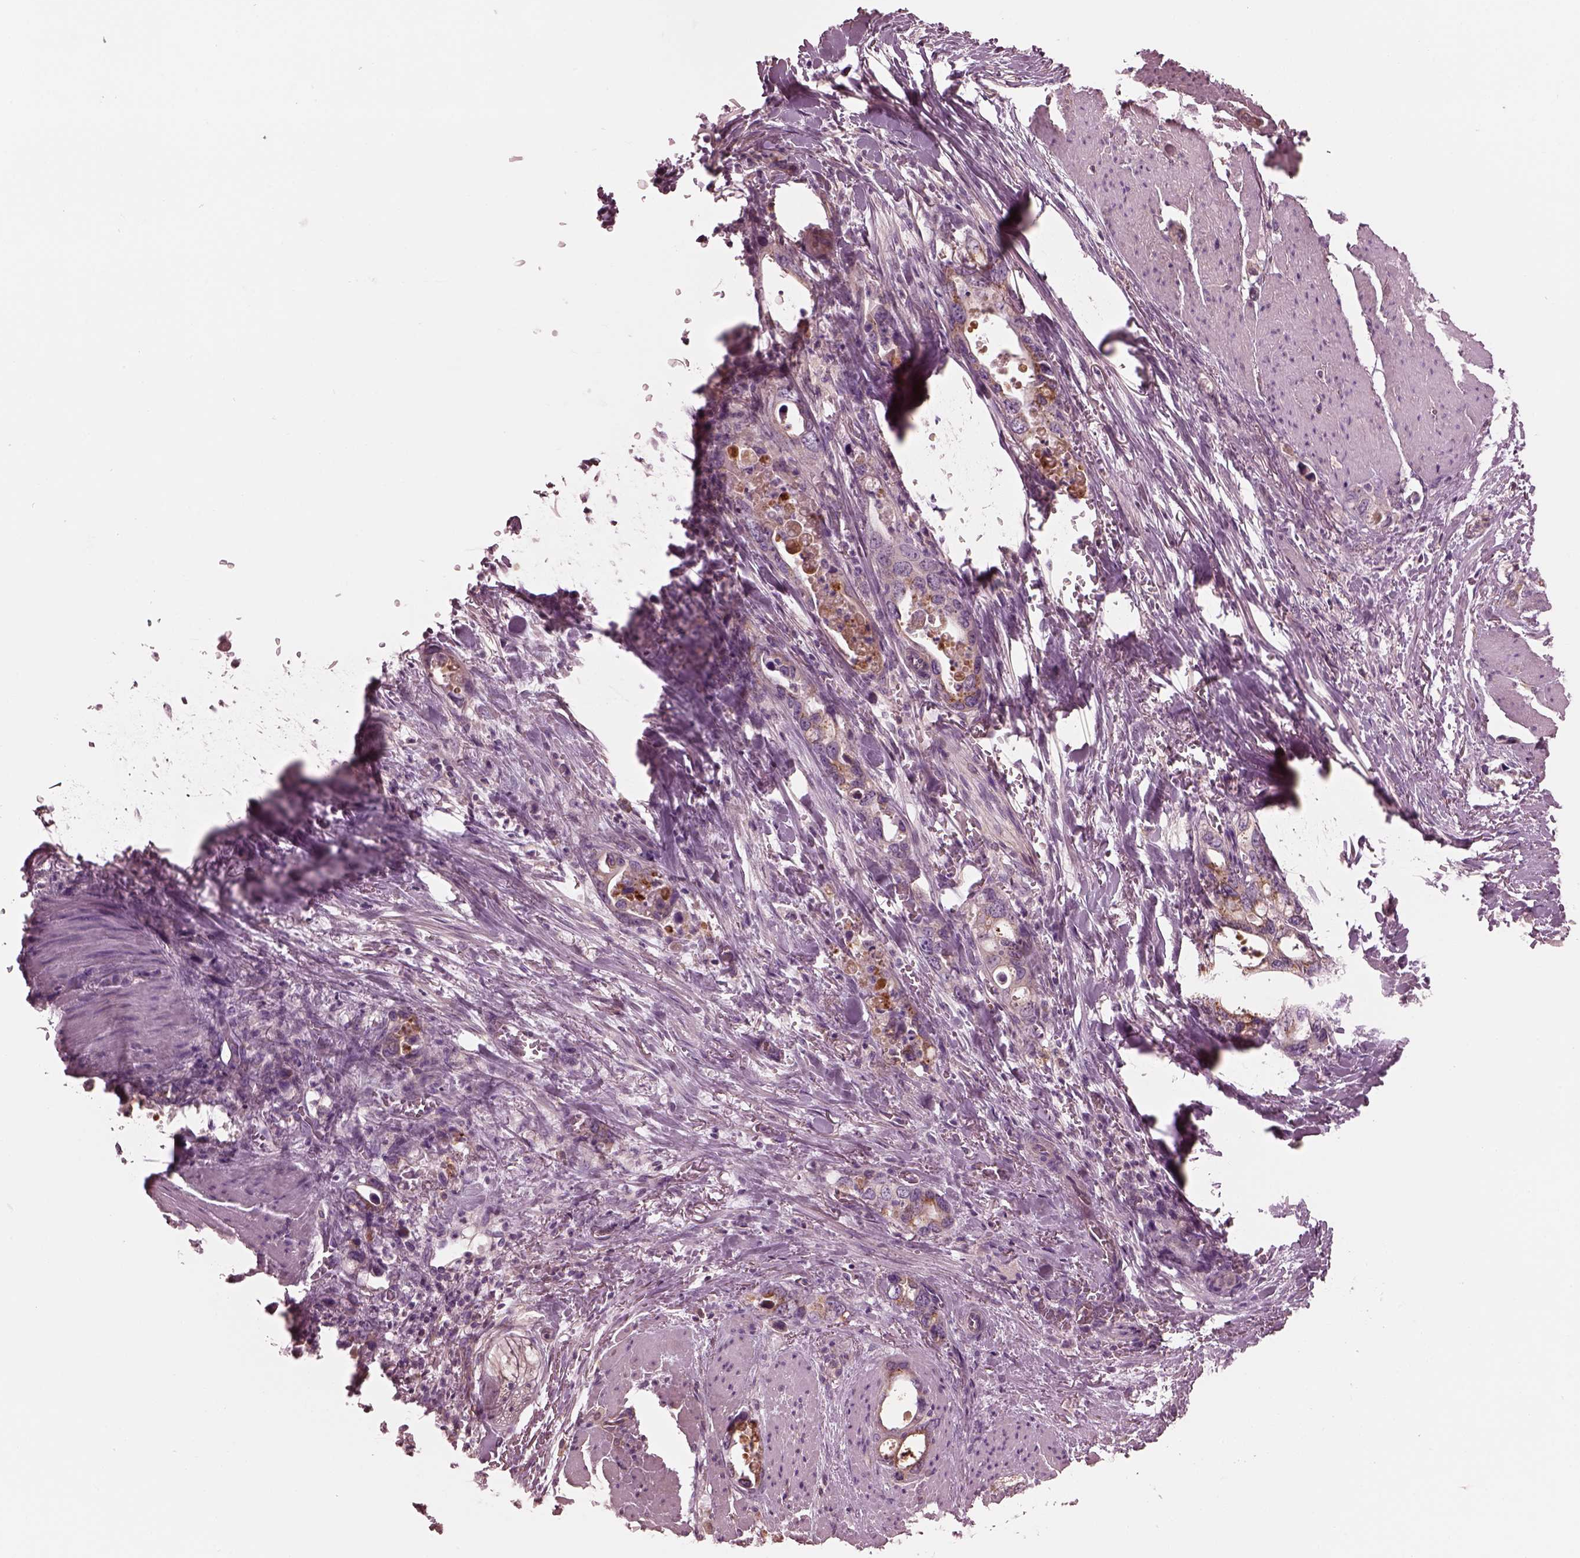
{"staining": {"intensity": "weak", "quantity": "<25%", "location": "cytoplasmic/membranous"}, "tissue": "stomach cancer", "cell_type": "Tumor cells", "image_type": "cancer", "snomed": [{"axis": "morphology", "description": "Normal tissue, NOS"}, {"axis": "morphology", "description": "Adenocarcinoma, NOS"}, {"axis": "topography", "description": "Esophagus"}, {"axis": "topography", "description": "Stomach, upper"}], "caption": "The micrograph reveals no staining of tumor cells in stomach adenocarcinoma.", "gene": "ELAPOR1", "patient": {"sex": "male", "age": 74}}